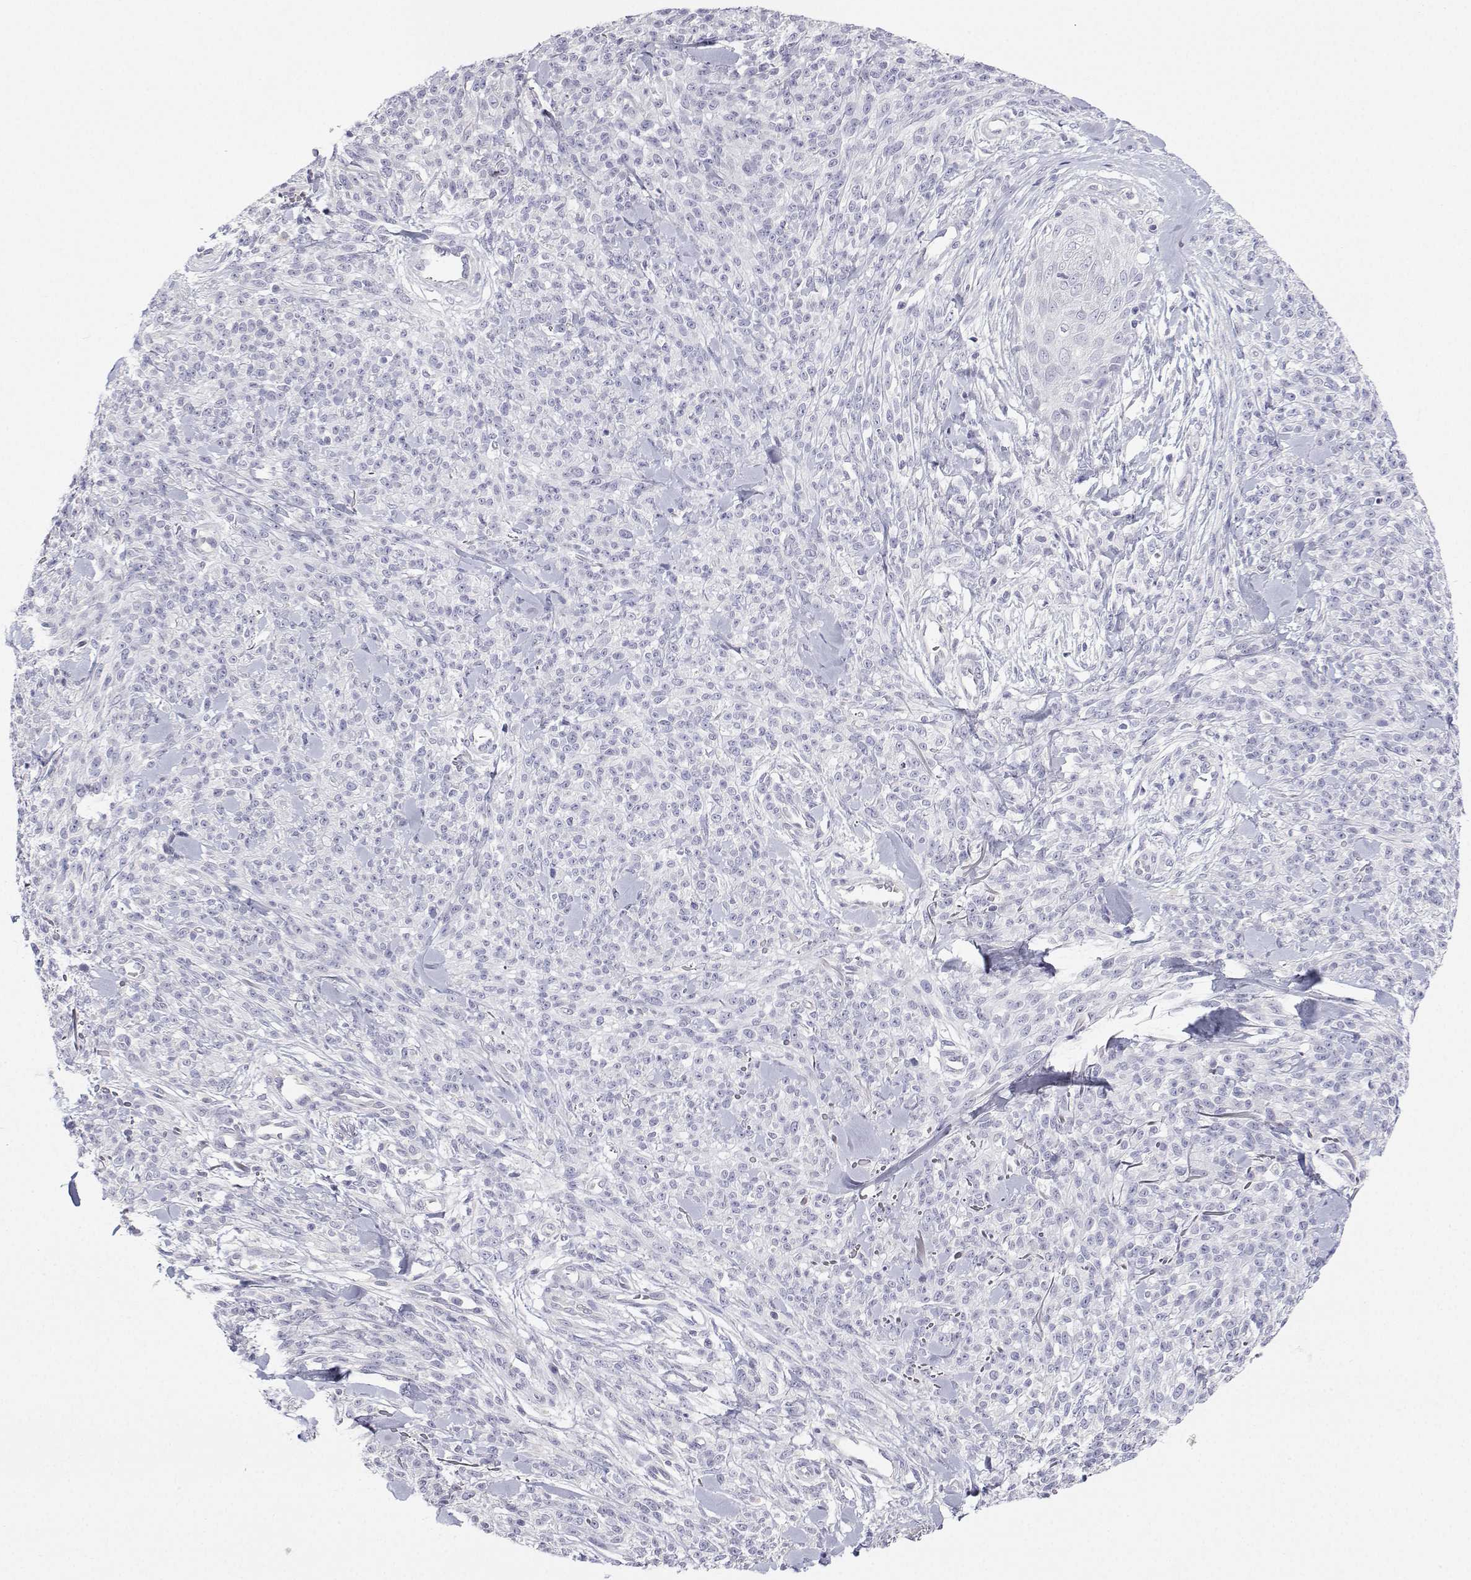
{"staining": {"intensity": "negative", "quantity": "none", "location": "none"}, "tissue": "melanoma", "cell_type": "Tumor cells", "image_type": "cancer", "snomed": [{"axis": "morphology", "description": "Malignant melanoma, NOS"}, {"axis": "topography", "description": "Skin"}, {"axis": "topography", "description": "Skin of trunk"}], "caption": "Immunohistochemistry (IHC) image of neoplastic tissue: malignant melanoma stained with DAB displays no significant protein expression in tumor cells.", "gene": "ANKRD65", "patient": {"sex": "male", "age": 74}}